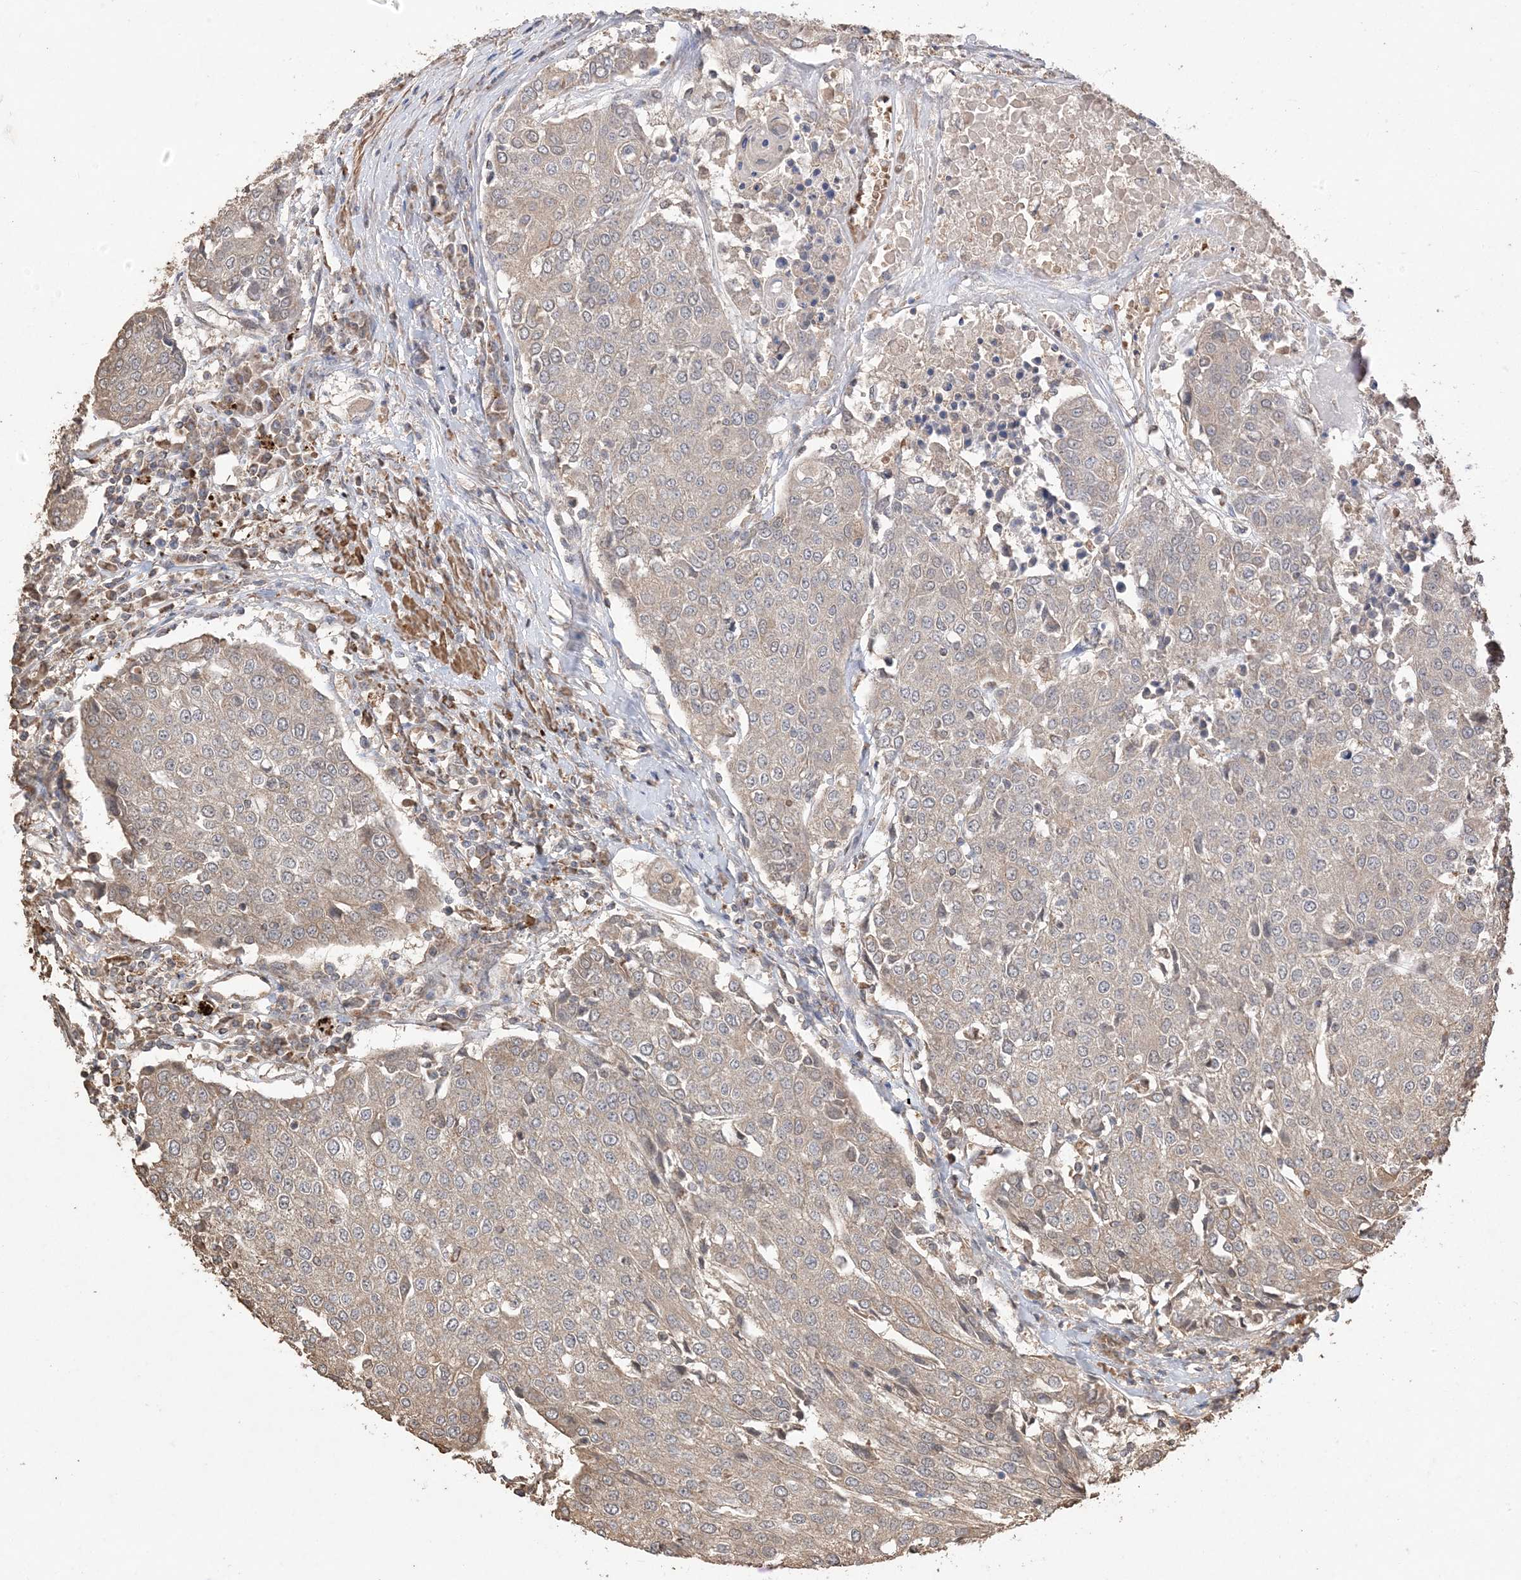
{"staining": {"intensity": "weak", "quantity": "<25%", "location": "cytoplasmic/membranous"}, "tissue": "urothelial cancer", "cell_type": "Tumor cells", "image_type": "cancer", "snomed": [{"axis": "morphology", "description": "Urothelial carcinoma, High grade"}, {"axis": "topography", "description": "Urinary bladder"}], "caption": "High power microscopy photomicrograph of an immunohistochemistry (IHC) histopathology image of urothelial carcinoma (high-grade), revealing no significant expression in tumor cells. Nuclei are stained in blue.", "gene": "HPS4", "patient": {"sex": "female", "age": 85}}